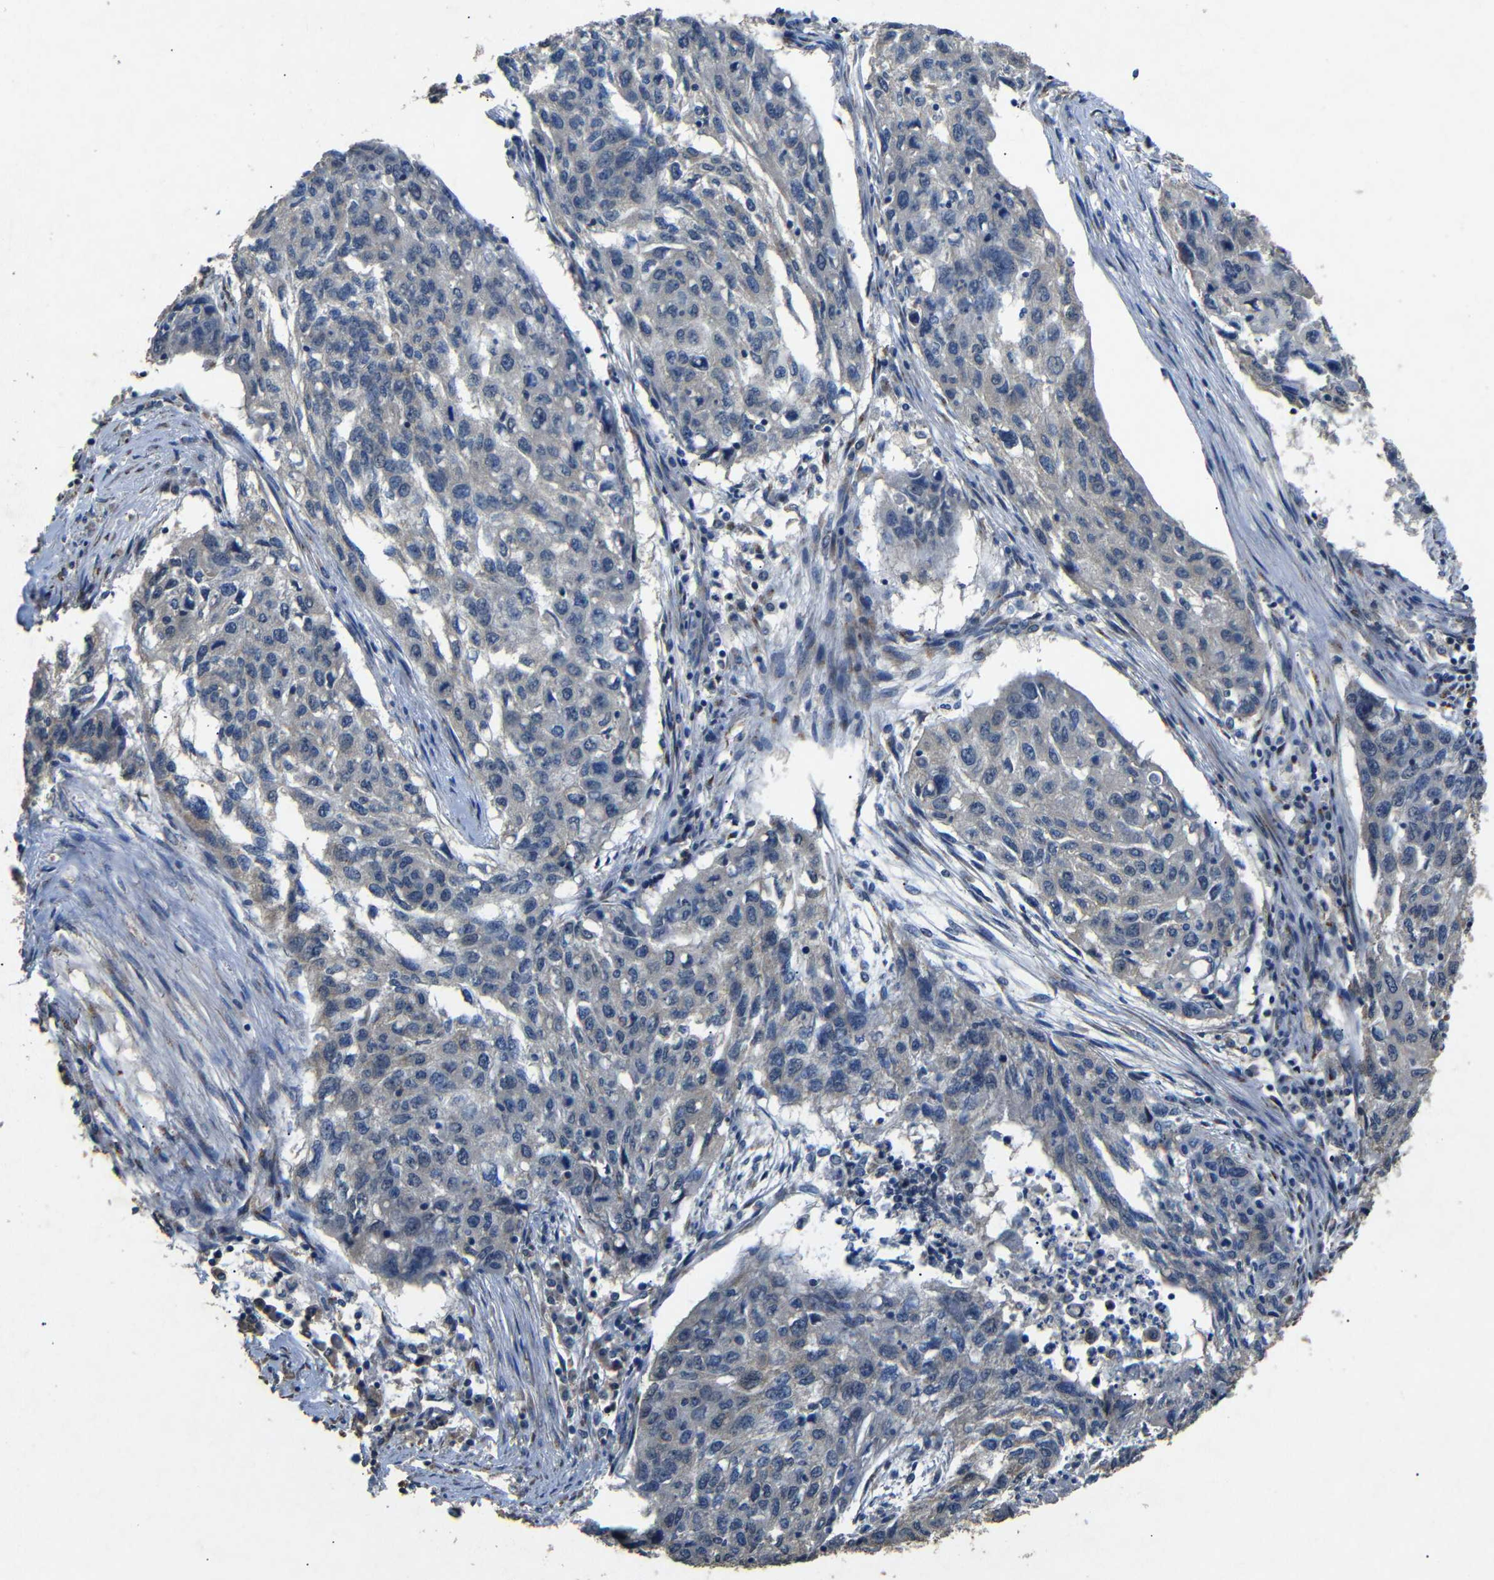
{"staining": {"intensity": "negative", "quantity": "none", "location": "none"}, "tissue": "lung cancer", "cell_type": "Tumor cells", "image_type": "cancer", "snomed": [{"axis": "morphology", "description": "Squamous cell carcinoma, NOS"}, {"axis": "topography", "description": "Lung"}], "caption": "IHC of human lung squamous cell carcinoma exhibits no staining in tumor cells. (Brightfield microscopy of DAB immunohistochemistry at high magnification).", "gene": "BNIP3", "patient": {"sex": "female", "age": 63}}